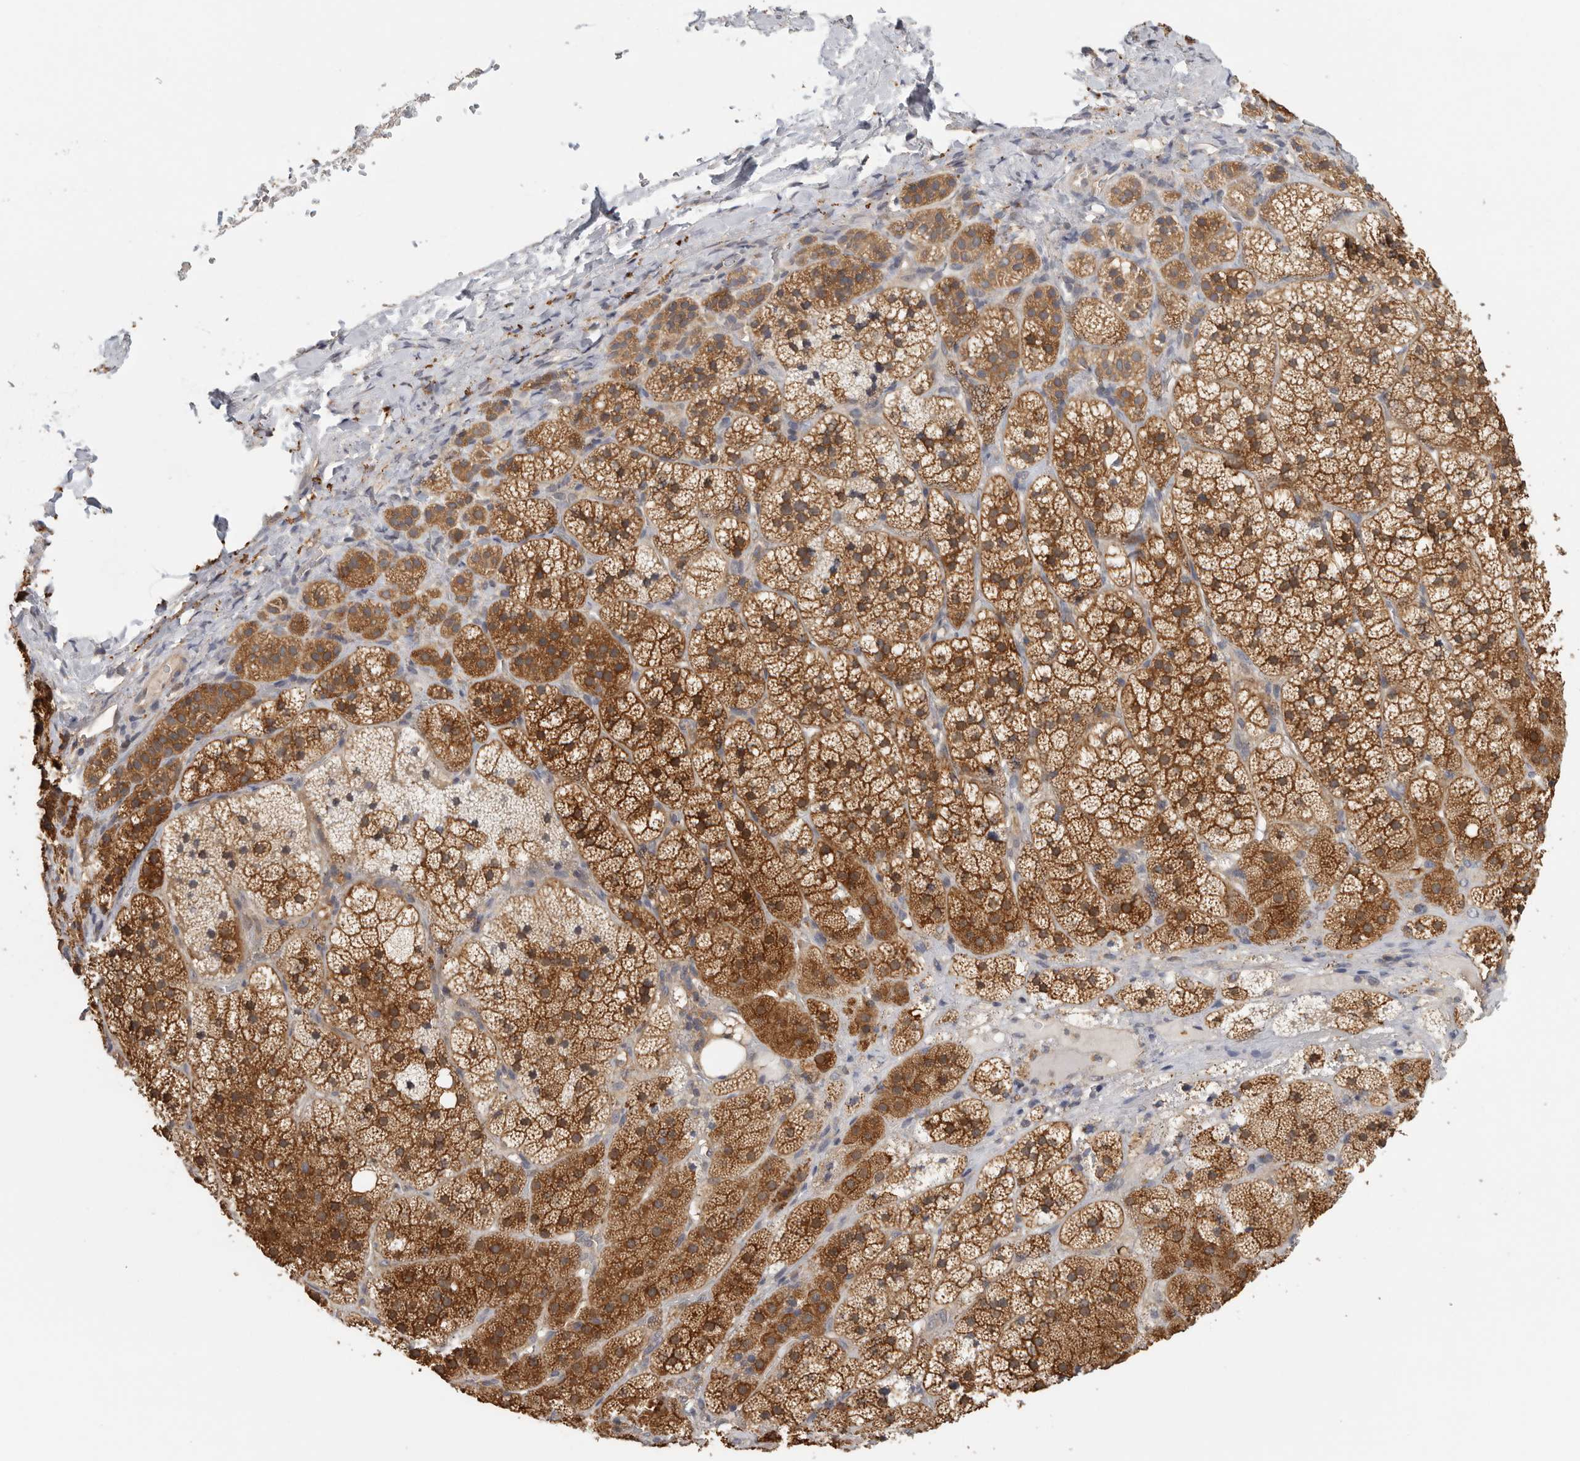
{"staining": {"intensity": "strong", "quantity": "25%-75%", "location": "cytoplasmic/membranous"}, "tissue": "adrenal gland", "cell_type": "Glandular cells", "image_type": "normal", "snomed": [{"axis": "morphology", "description": "Normal tissue, NOS"}, {"axis": "topography", "description": "Adrenal gland"}], "caption": "DAB immunohistochemical staining of unremarkable adrenal gland displays strong cytoplasmic/membranous protein expression in about 25%-75% of glandular cells.", "gene": "CCT8", "patient": {"sex": "female", "age": 44}}